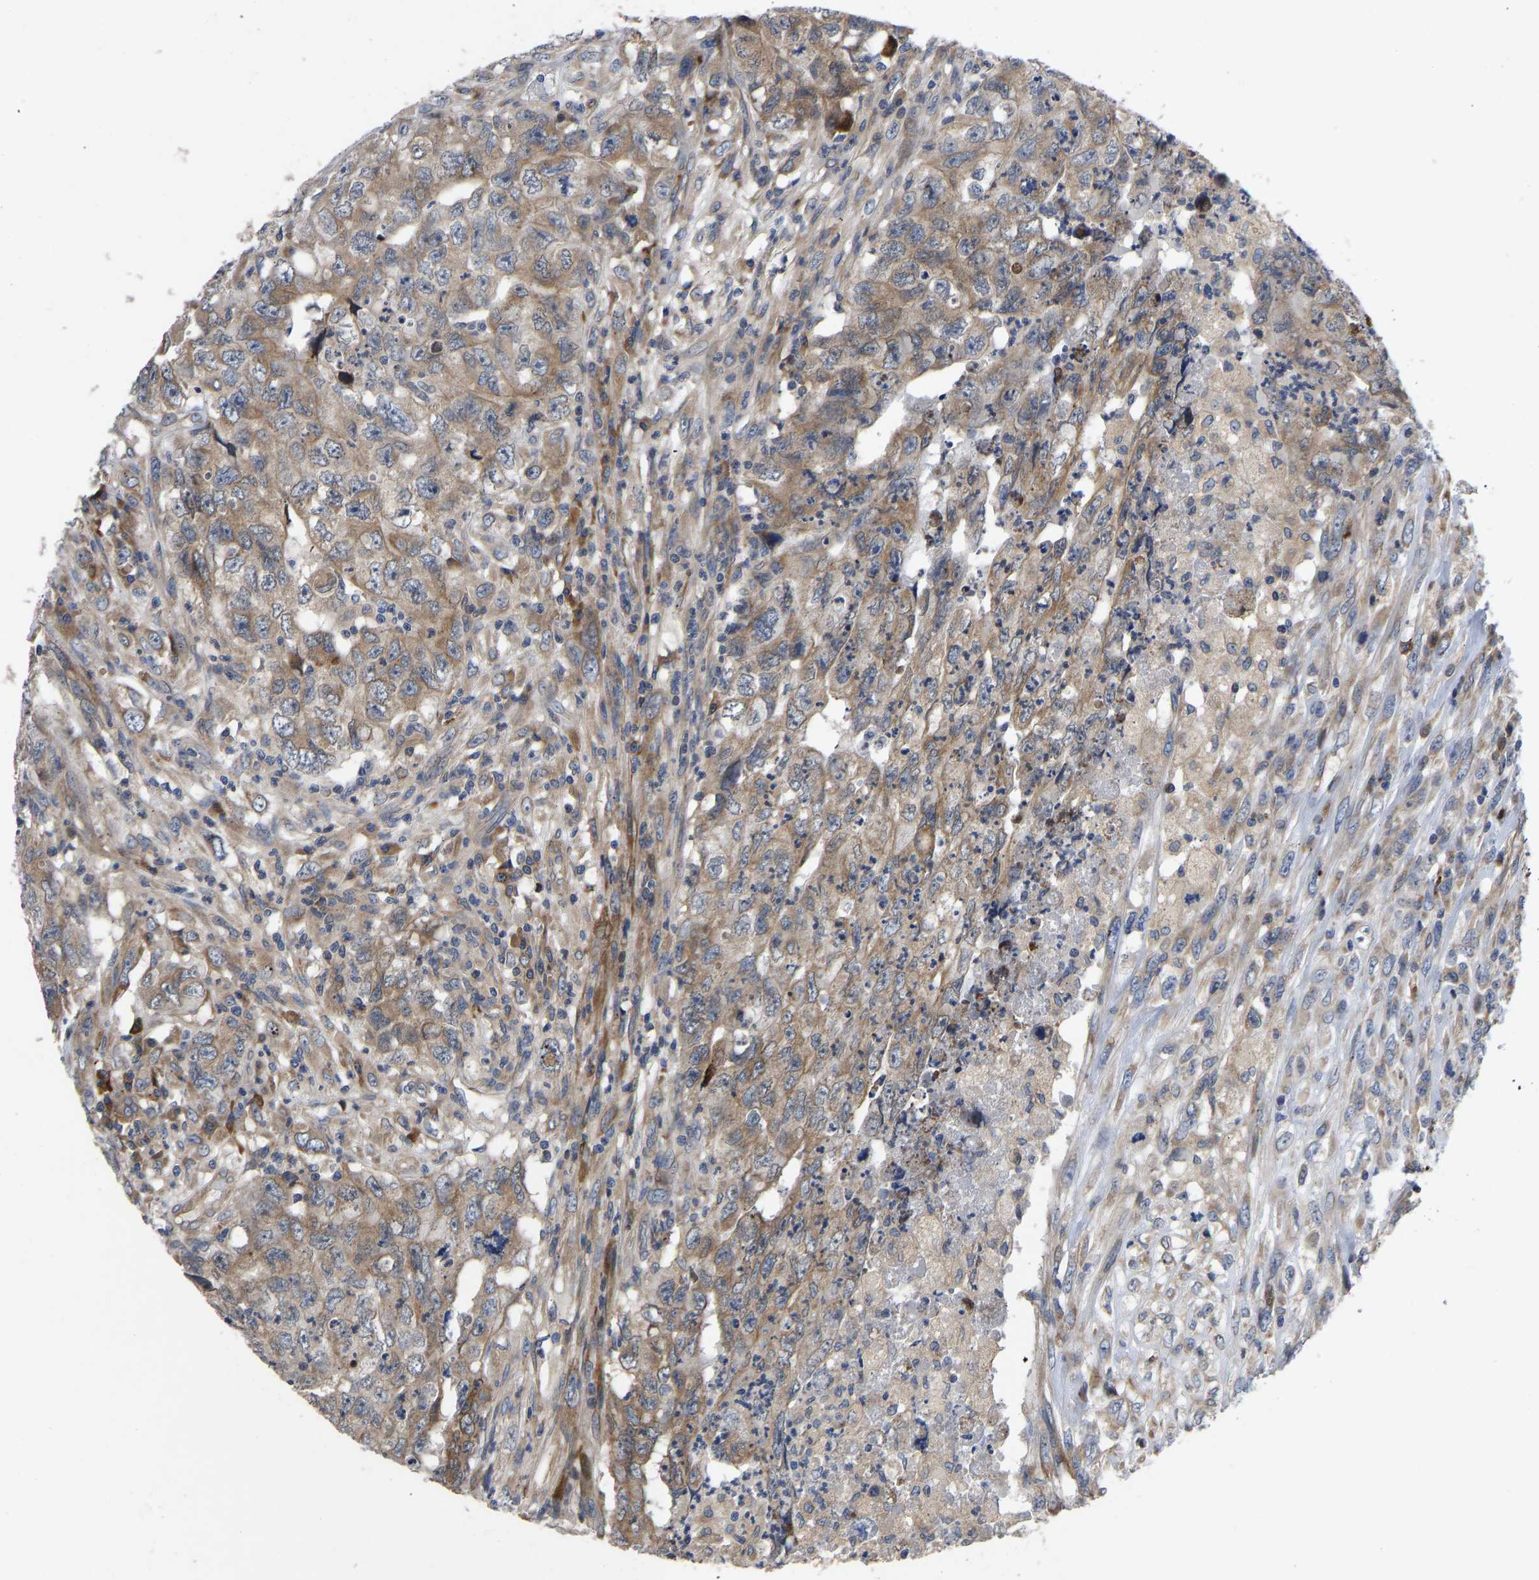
{"staining": {"intensity": "moderate", "quantity": ">75%", "location": "cytoplasmic/membranous"}, "tissue": "testis cancer", "cell_type": "Tumor cells", "image_type": "cancer", "snomed": [{"axis": "morphology", "description": "Carcinoma, Embryonal, NOS"}, {"axis": "topography", "description": "Testis"}], "caption": "IHC photomicrograph of human embryonal carcinoma (testis) stained for a protein (brown), which shows medium levels of moderate cytoplasmic/membranous expression in approximately >75% of tumor cells.", "gene": "TMEM38B", "patient": {"sex": "male", "age": 32}}